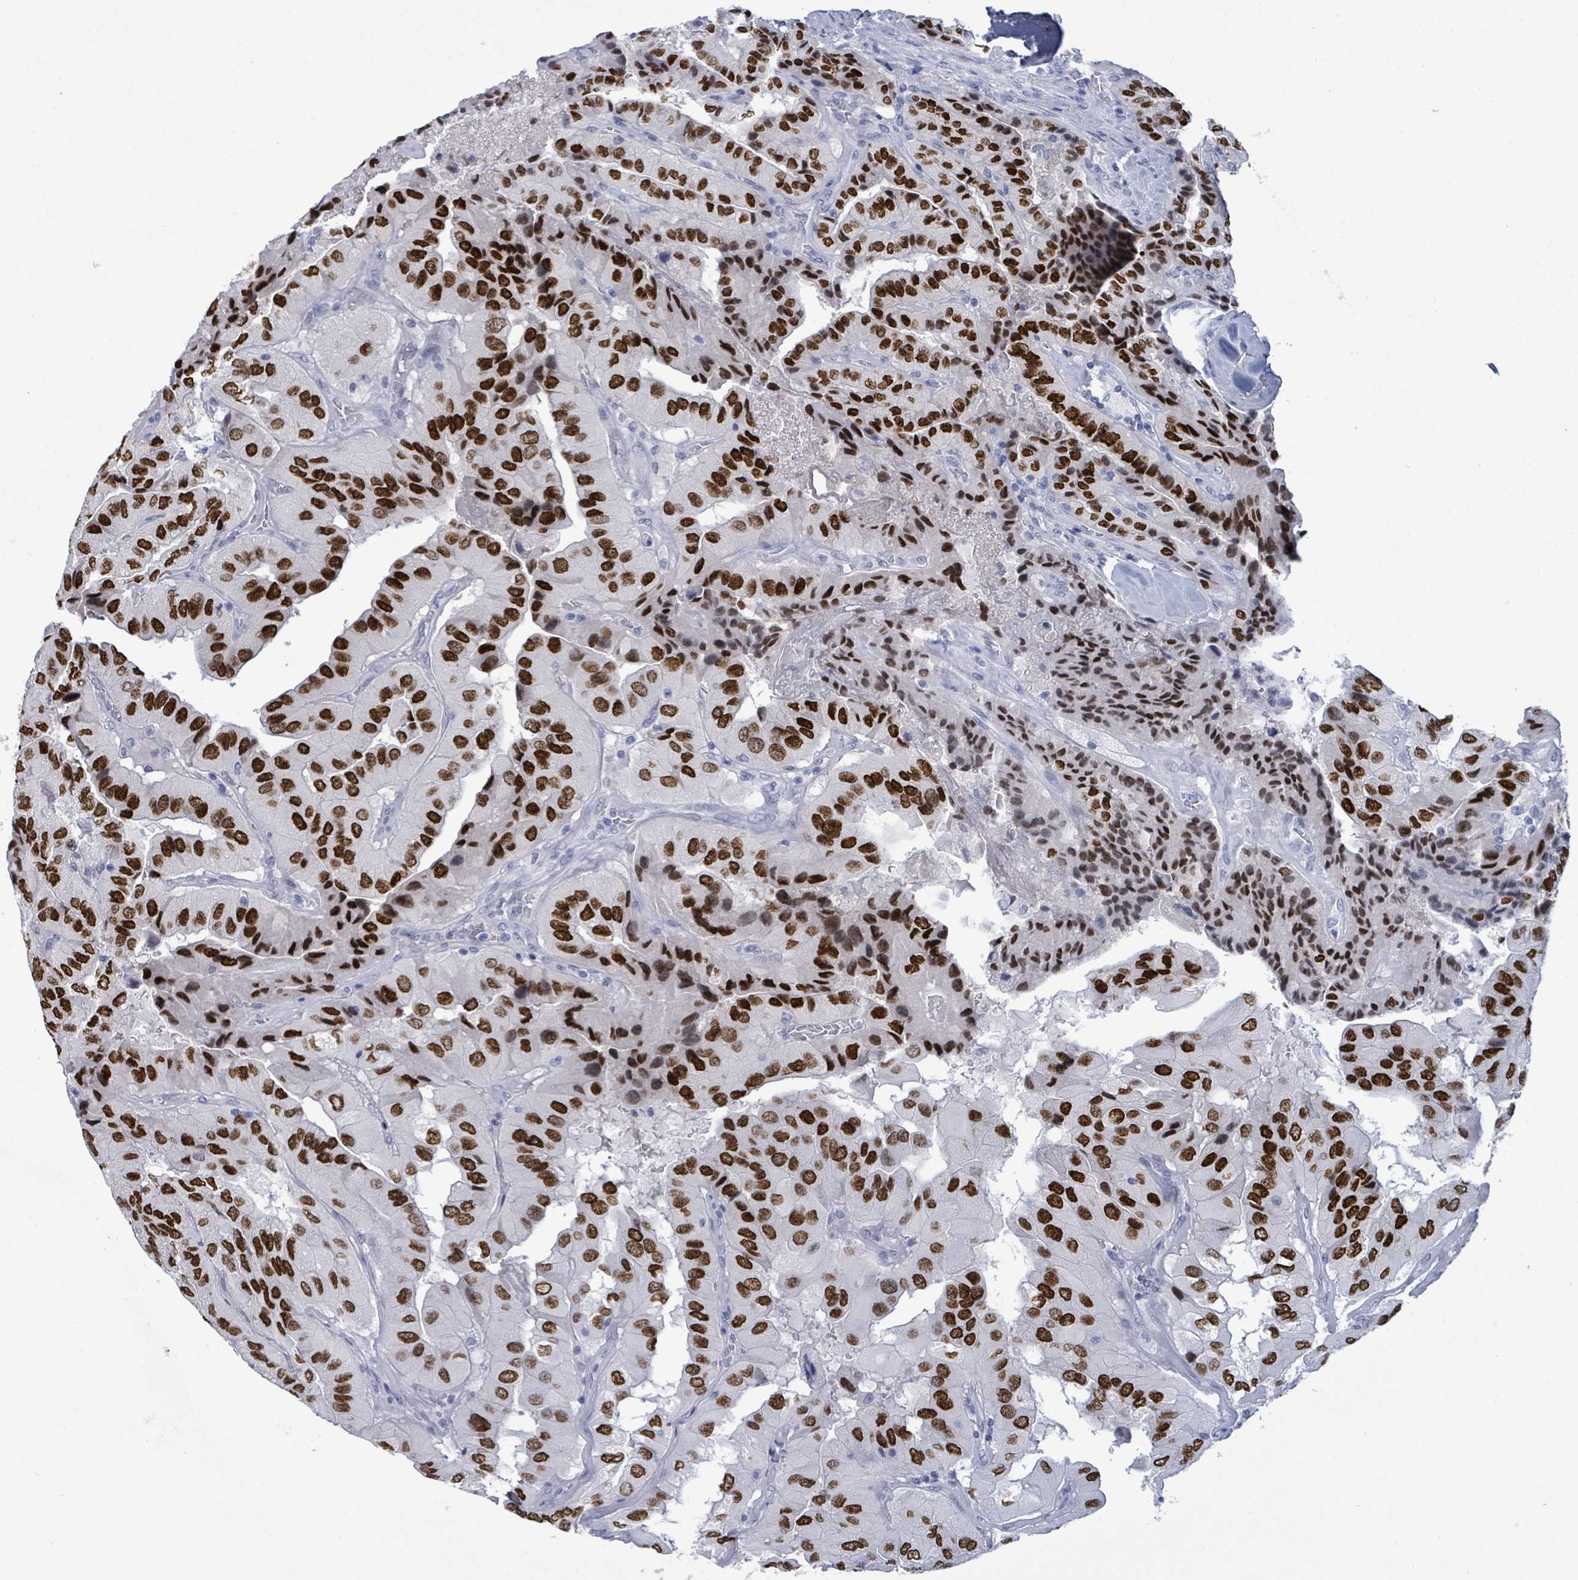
{"staining": {"intensity": "strong", "quantity": ">75%", "location": "nuclear"}, "tissue": "thyroid cancer", "cell_type": "Tumor cells", "image_type": "cancer", "snomed": [{"axis": "morphology", "description": "Normal tissue, NOS"}, {"axis": "morphology", "description": "Papillary adenocarcinoma, NOS"}, {"axis": "topography", "description": "Thyroid gland"}], "caption": "Thyroid papillary adenocarcinoma stained with a brown dye demonstrates strong nuclear positive expression in approximately >75% of tumor cells.", "gene": "NKX2-1", "patient": {"sex": "female", "age": 59}}